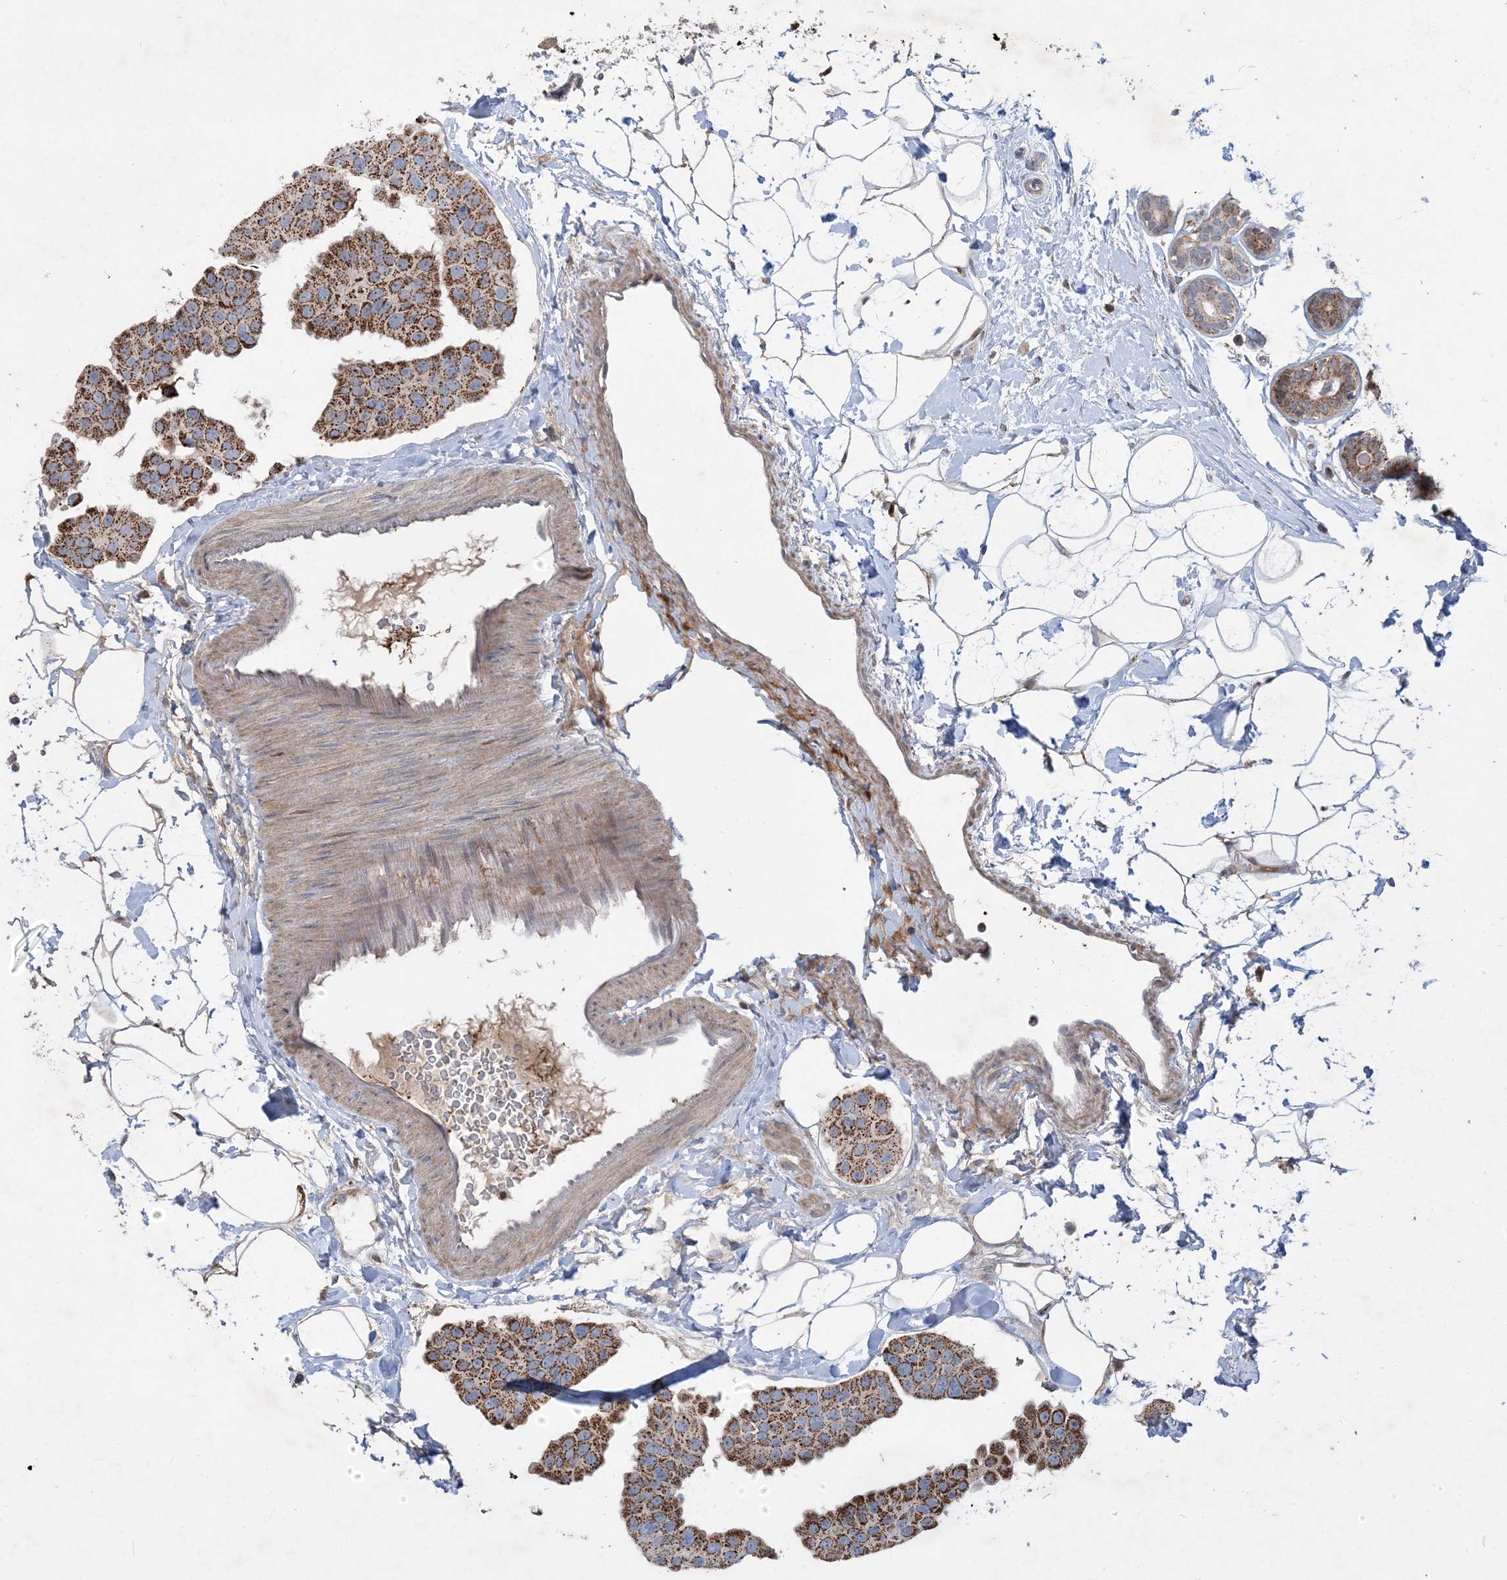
{"staining": {"intensity": "moderate", "quantity": ">75%", "location": "cytoplasmic/membranous"}, "tissue": "breast cancer", "cell_type": "Tumor cells", "image_type": "cancer", "snomed": [{"axis": "morphology", "description": "Normal tissue, NOS"}, {"axis": "morphology", "description": "Duct carcinoma"}, {"axis": "topography", "description": "Breast"}], "caption": "An IHC image of neoplastic tissue is shown. Protein staining in brown shows moderate cytoplasmic/membranous positivity in breast cancer (invasive ductal carcinoma) within tumor cells.", "gene": "ECHDC1", "patient": {"sex": "female", "age": 39}}